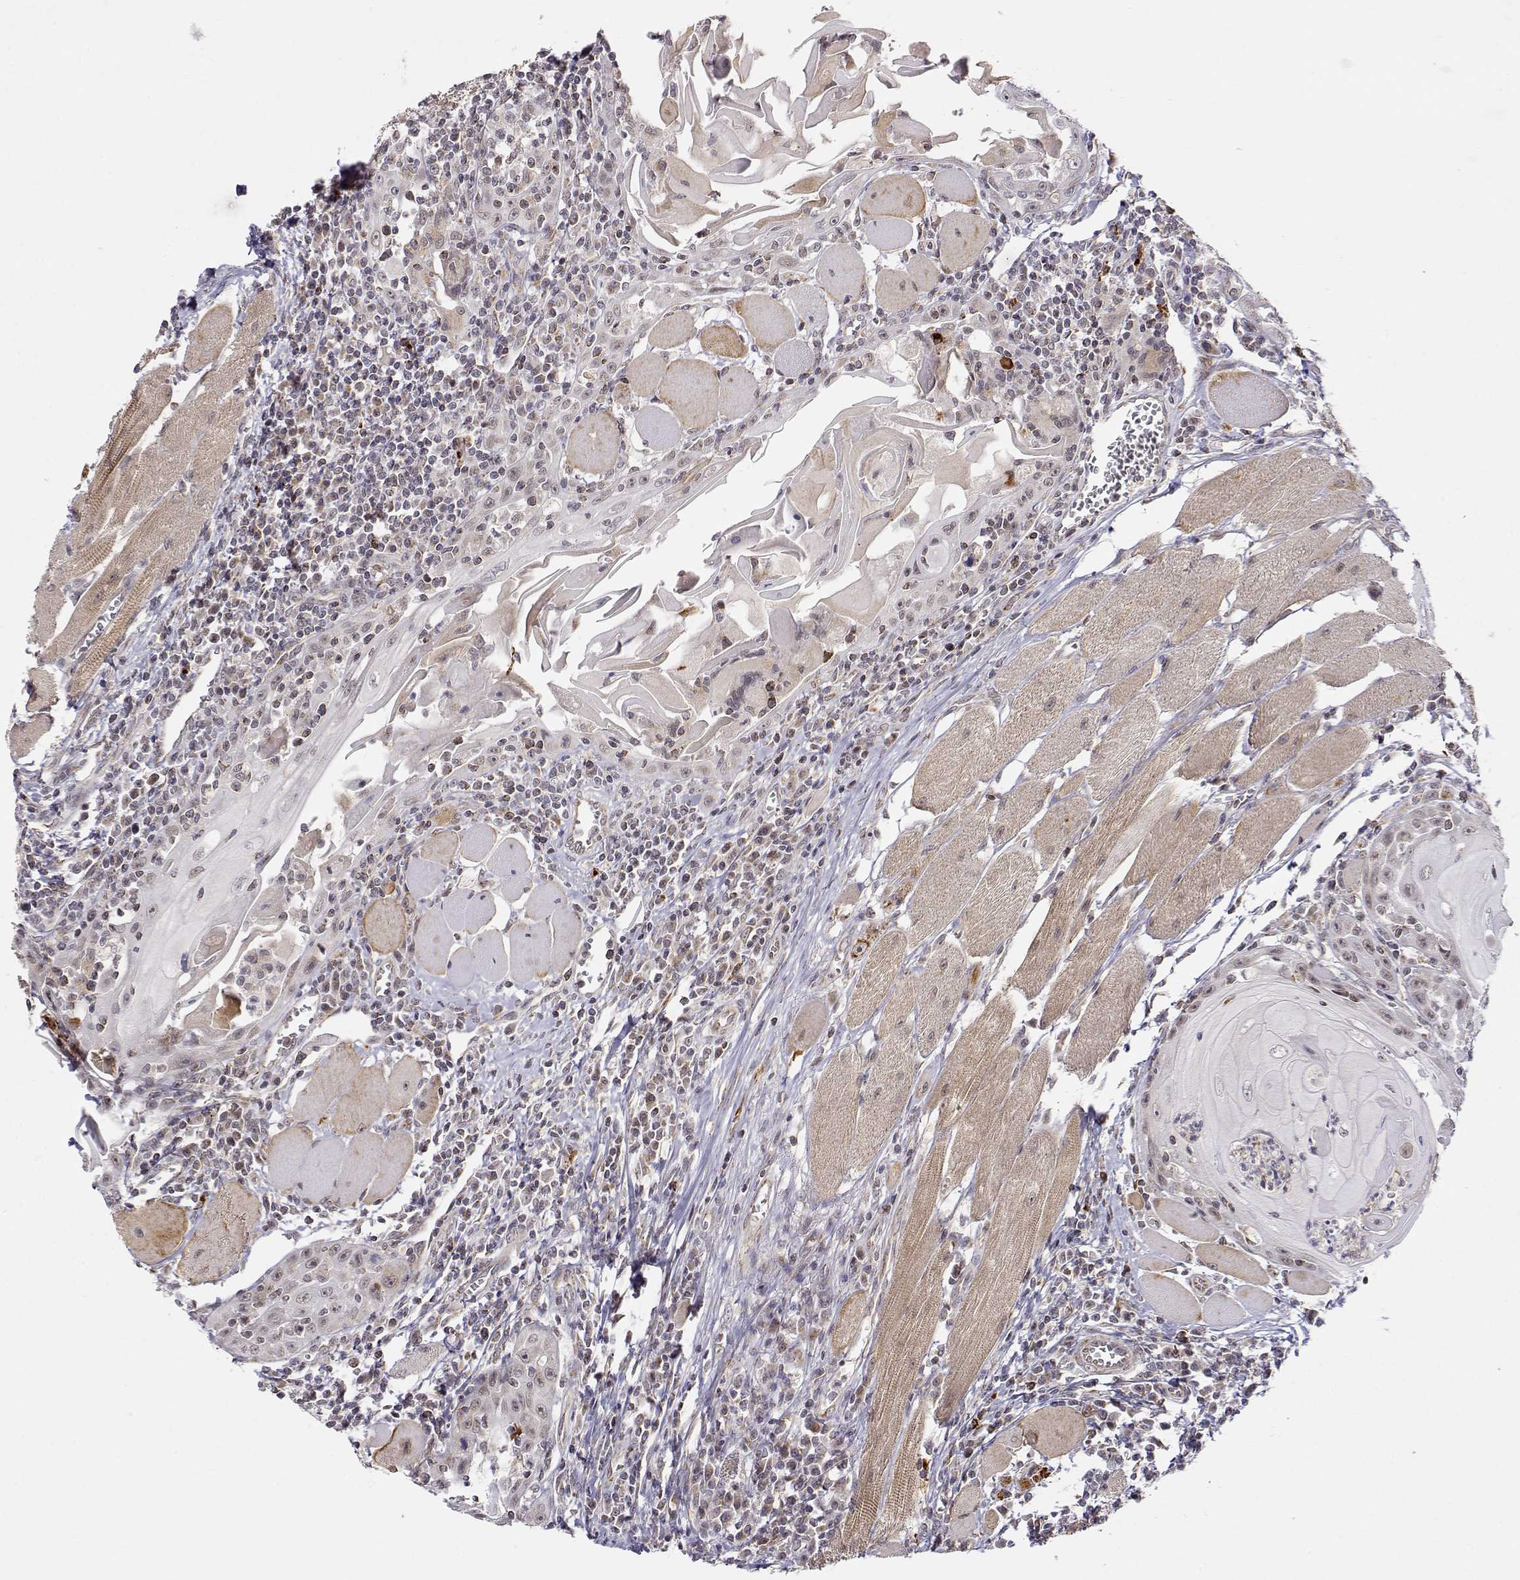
{"staining": {"intensity": "weak", "quantity": "25%-75%", "location": "cytoplasmic/membranous"}, "tissue": "head and neck cancer", "cell_type": "Tumor cells", "image_type": "cancer", "snomed": [{"axis": "morphology", "description": "Normal tissue, NOS"}, {"axis": "morphology", "description": "Squamous cell carcinoma, NOS"}, {"axis": "topography", "description": "Oral tissue"}, {"axis": "topography", "description": "Head-Neck"}], "caption": "A brown stain highlights weak cytoplasmic/membranous expression of a protein in head and neck cancer (squamous cell carcinoma) tumor cells.", "gene": "EXOG", "patient": {"sex": "male", "age": 52}}